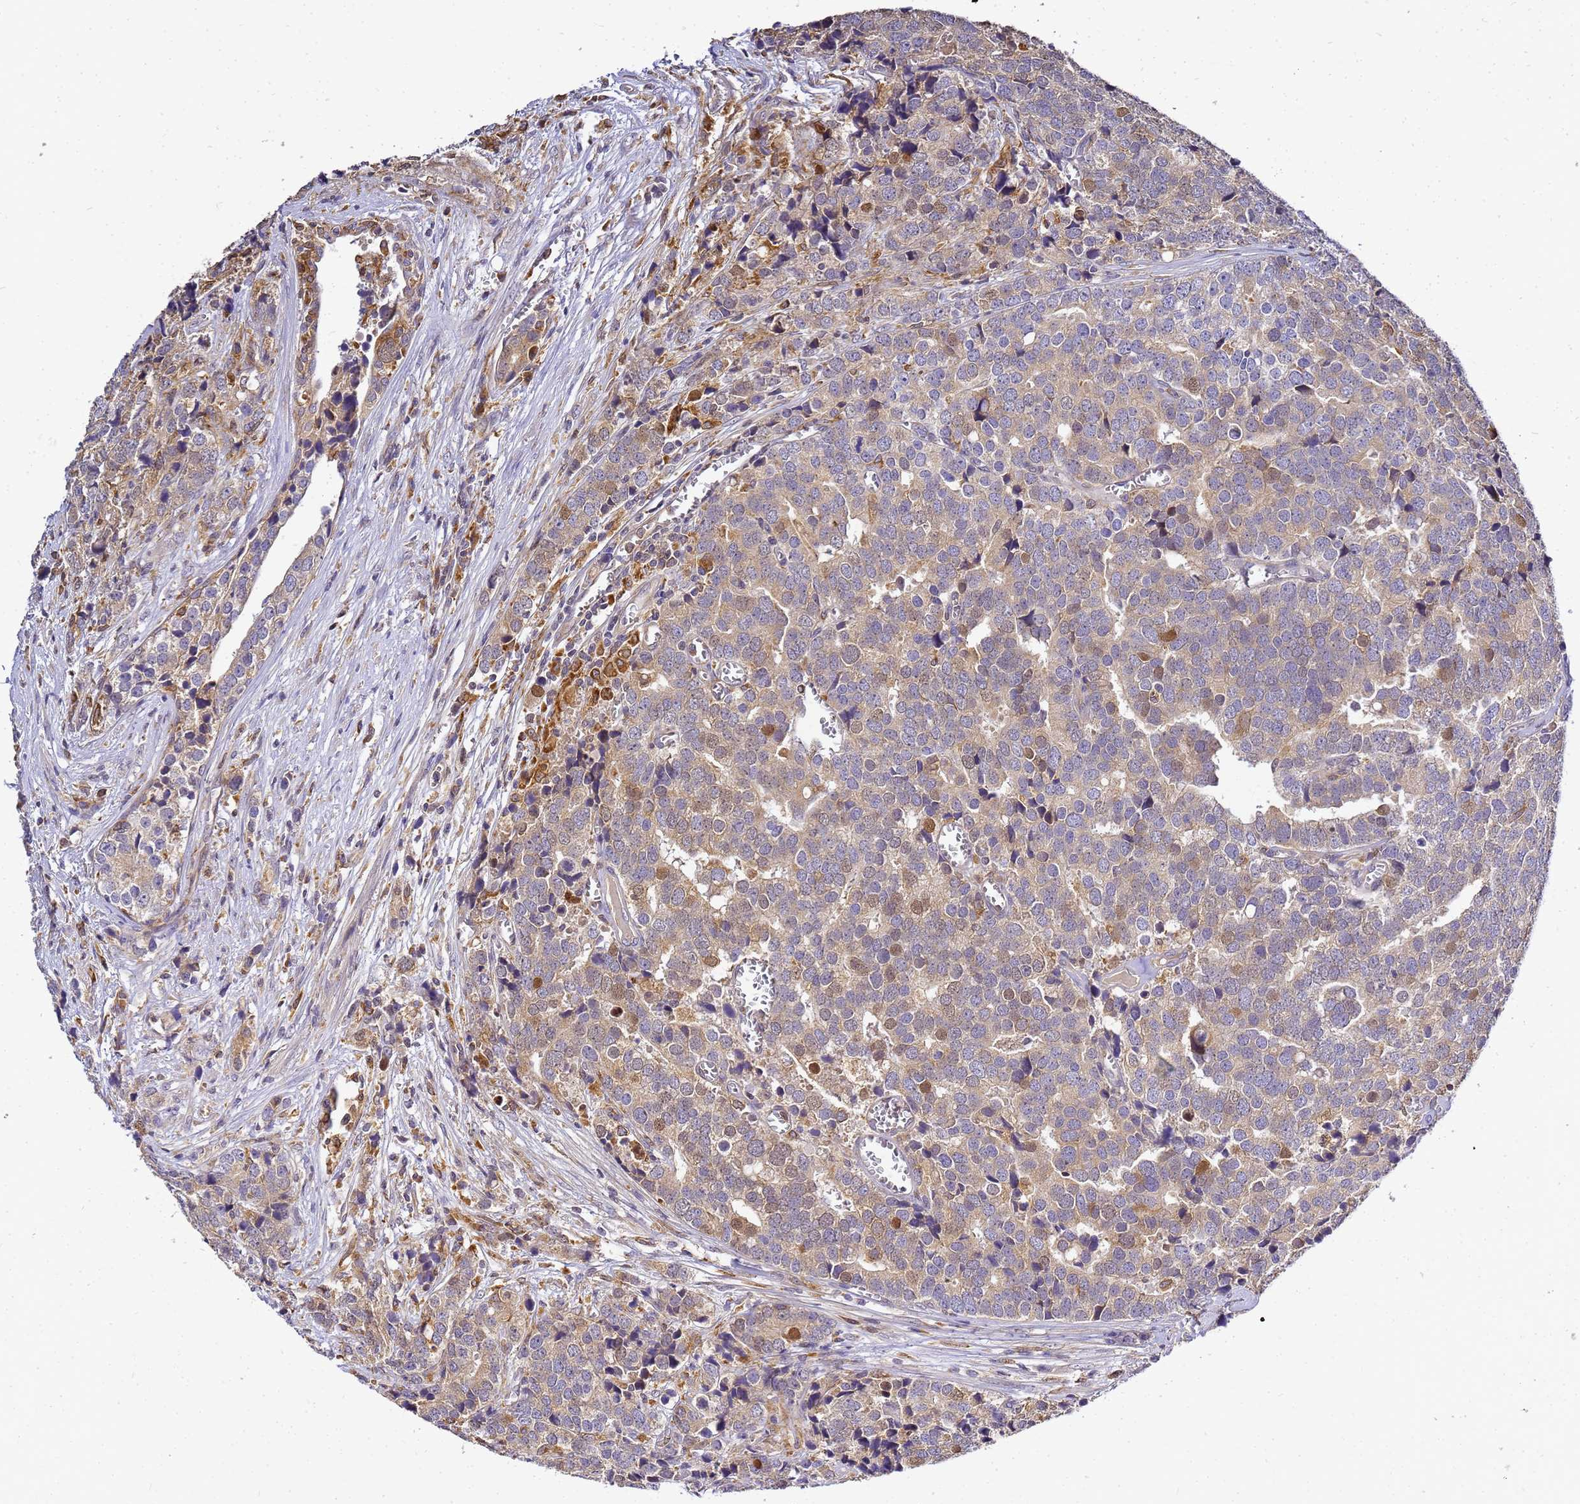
{"staining": {"intensity": "moderate", "quantity": "<25%", "location": "cytoplasmic/membranous,nuclear"}, "tissue": "prostate cancer", "cell_type": "Tumor cells", "image_type": "cancer", "snomed": [{"axis": "morphology", "description": "Adenocarcinoma, High grade"}, {"axis": "topography", "description": "Prostate"}], "caption": "Immunohistochemical staining of high-grade adenocarcinoma (prostate) reveals moderate cytoplasmic/membranous and nuclear protein staining in approximately <25% of tumor cells.", "gene": "ADPGK", "patient": {"sex": "male", "age": 71}}